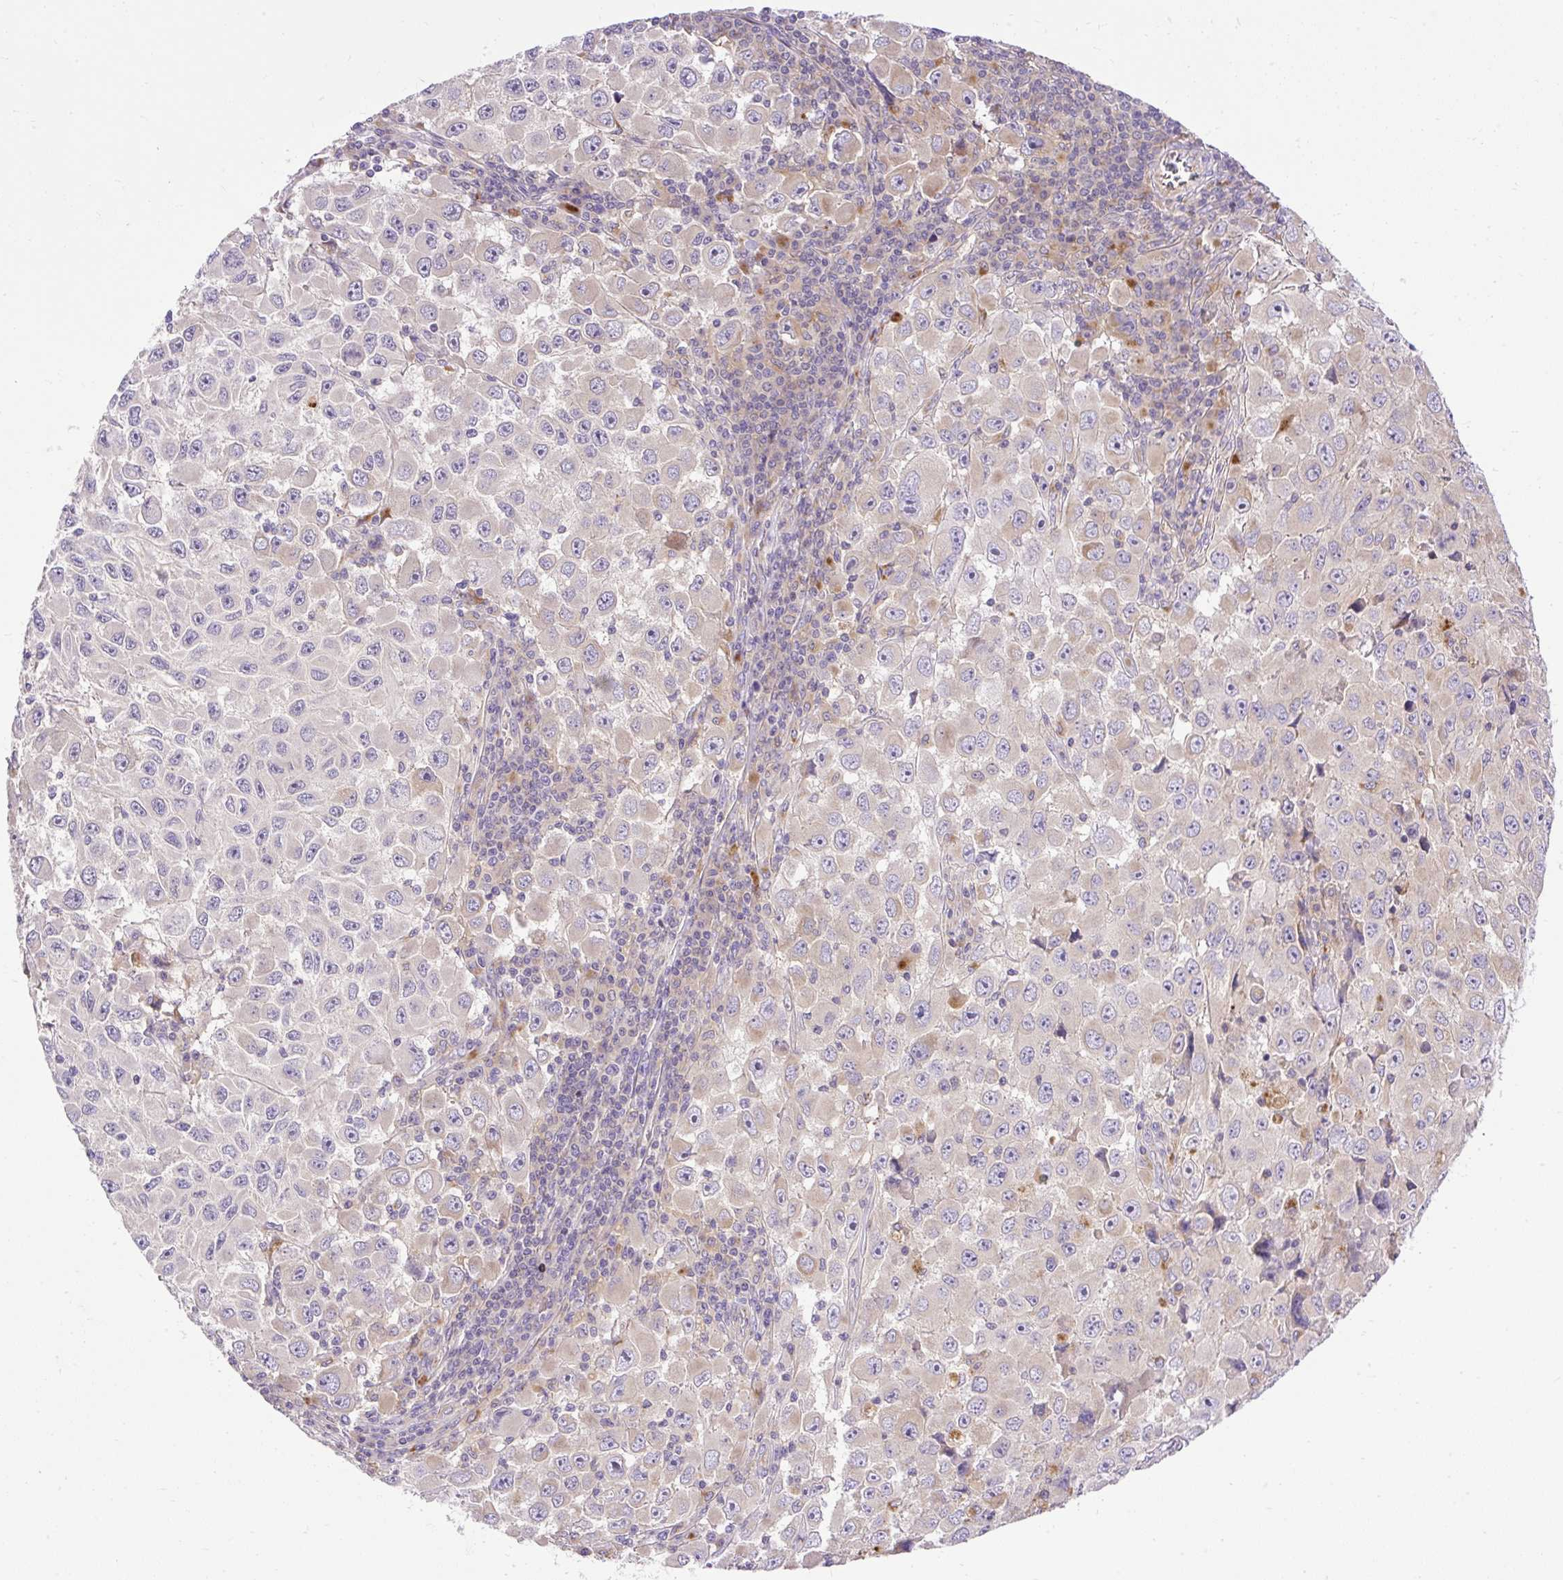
{"staining": {"intensity": "negative", "quantity": "none", "location": "none"}, "tissue": "melanoma", "cell_type": "Tumor cells", "image_type": "cancer", "snomed": [{"axis": "morphology", "description": "Malignant melanoma, Metastatic site"}, {"axis": "topography", "description": "Lymph node"}], "caption": "This is an IHC histopathology image of melanoma. There is no expression in tumor cells.", "gene": "HEXB", "patient": {"sex": "female", "age": 67}}